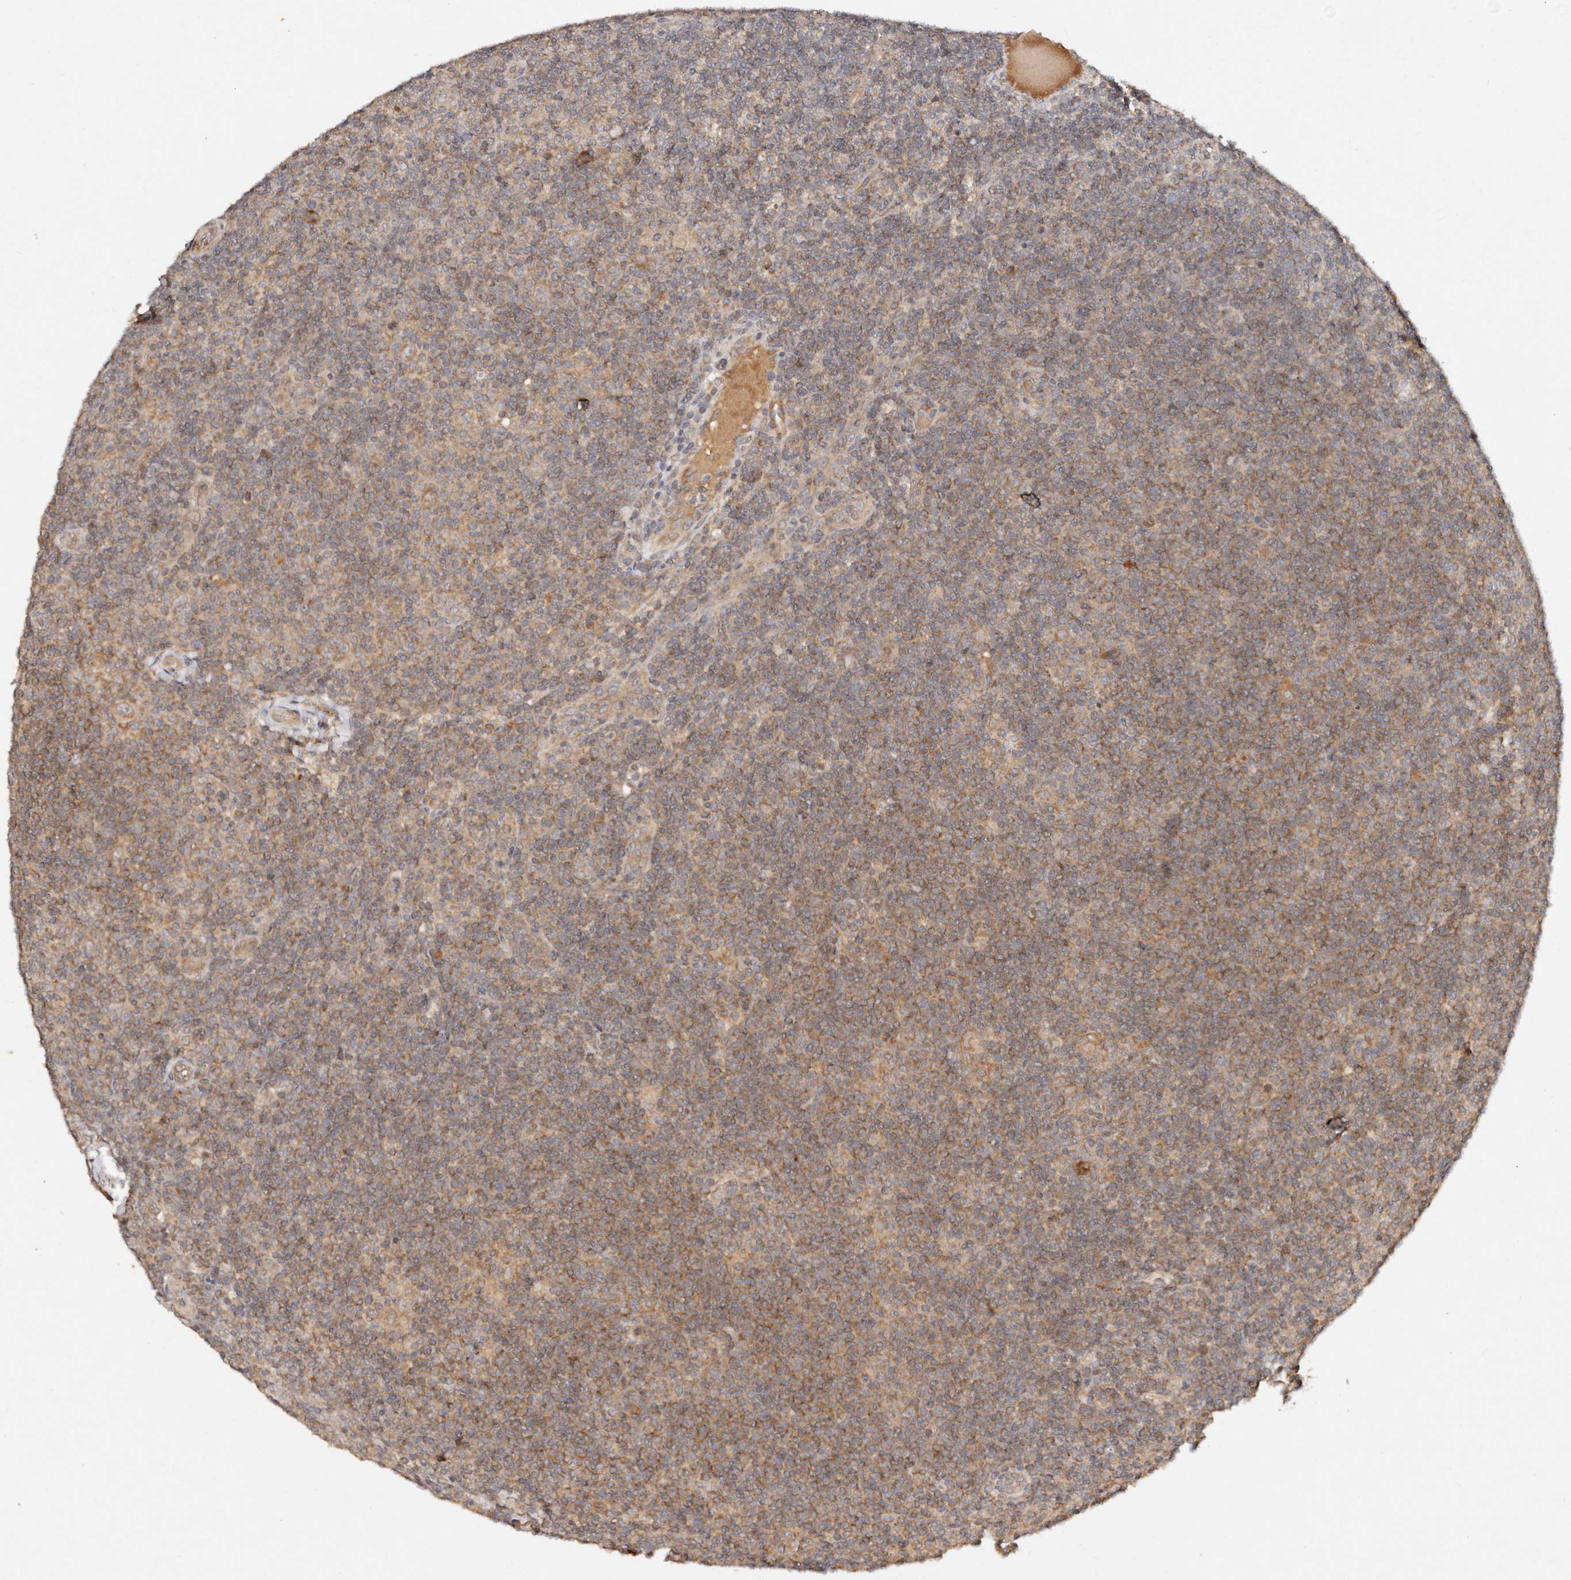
{"staining": {"intensity": "moderate", "quantity": ">75%", "location": "cytoplasmic/membranous"}, "tissue": "lymphoma", "cell_type": "Tumor cells", "image_type": "cancer", "snomed": [{"axis": "morphology", "description": "Hodgkin's disease, NOS"}, {"axis": "topography", "description": "Lymph node"}], "caption": "Protein expression by IHC reveals moderate cytoplasmic/membranous positivity in about >75% of tumor cells in Hodgkin's disease. (DAB IHC, brown staining for protein, blue staining for nuclei).", "gene": "DENND11", "patient": {"sex": "female", "age": 57}}